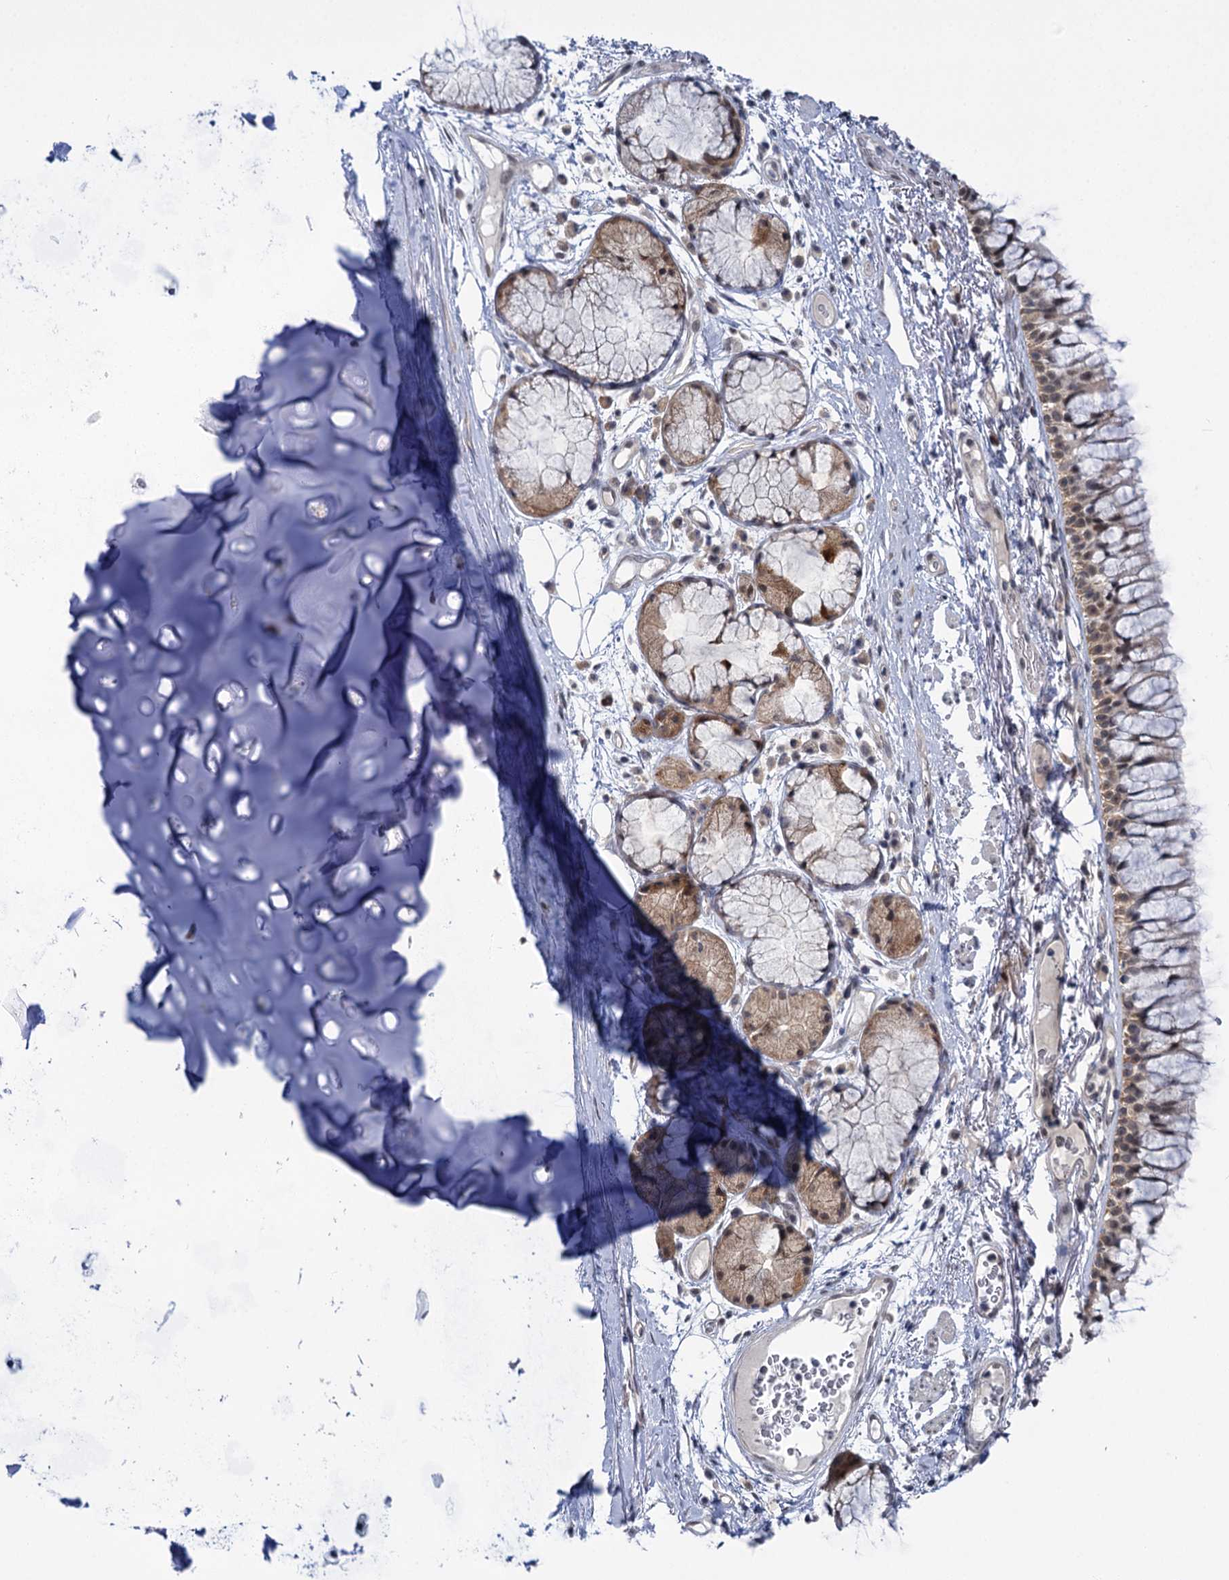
{"staining": {"intensity": "weak", "quantity": "25%-75%", "location": "cytoplasmic/membranous,nuclear"}, "tissue": "bronchus", "cell_type": "Respiratory epithelial cells", "image_type": "normal", "snomed": [{"axis": "morphology", "description": "Normal tissue, NOS"}, {"axis": "topography", "description": "Cartilage tissue"}, {"axis": "topography", "description": "Bronchus"}], "caption": "IHC (DAB (3,3'-diaminobenzidine)) staining of normal bronchus reveals weak cytoplasmic/membranous,nuclear protein staining in approximately 25%-75% of respiratory epithelial cells. Using DAB (brown) and hematoxylin (blue) stains, captured at high magnification using brightfield microscopy.", "gene": "MBLAC2", "patient": {"sex": "female", "age": 73}}